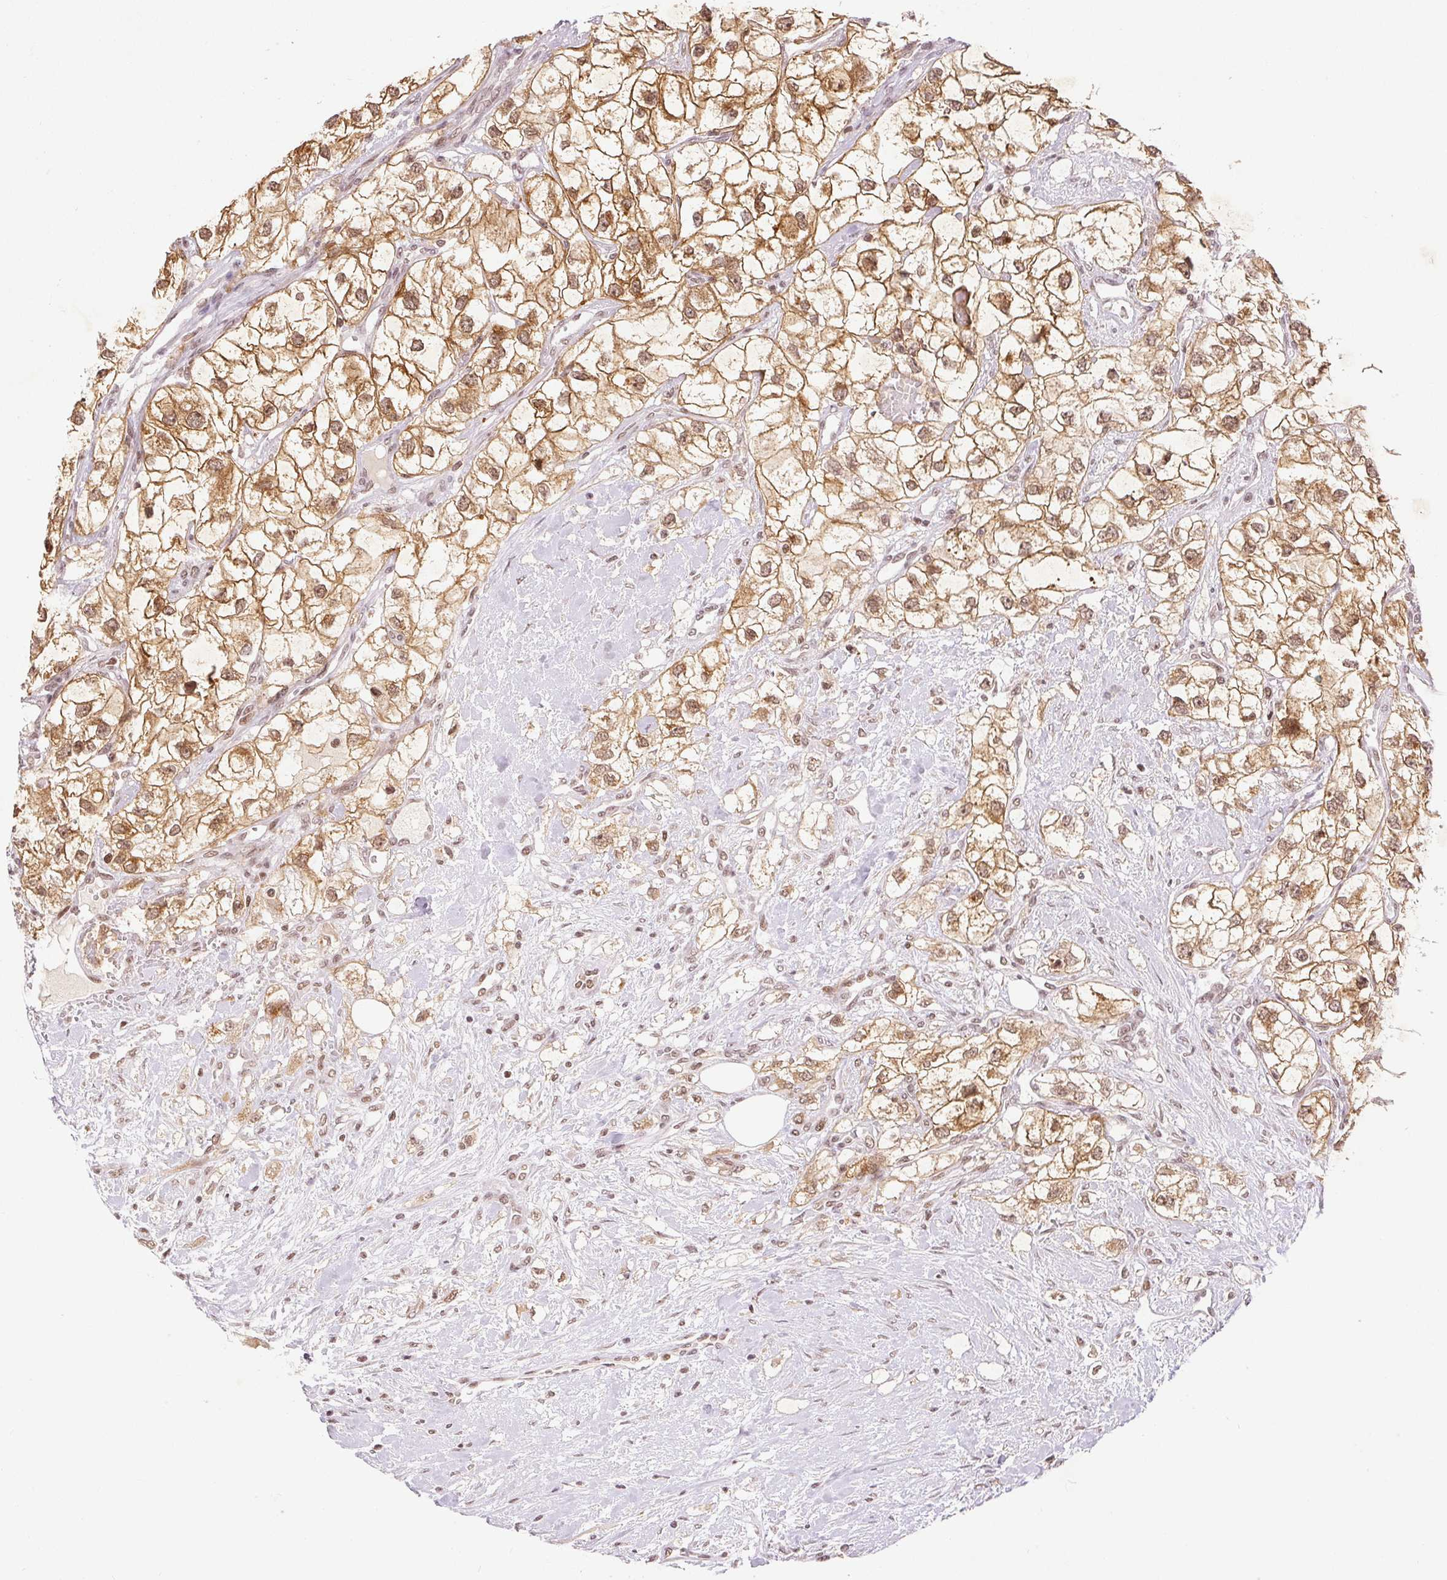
{"staining": {"intensity": "moderate", "quantity": ">75%", "location": "cytoplasmic/membranous,nuclear"}, "tissue": "renal cancer", "cell_type": "Tumor cells", "image_type": "cancer", "snomed": [{"axis": "morphology", "description": "Adenocarcinoma, NOS"}, {"axis": "topography", "description": "Kidney"}], "caption": "Protein staining shows moderate cytoplasmic/membranous and nuclear positivity in about >75% of tumor cells in renal cancer (adenocarcinoma). The protein is shown in brown color, while the nuclei are stained blue.", "gene": "DEK", "patient": {"sex": "male", "age": 59}}